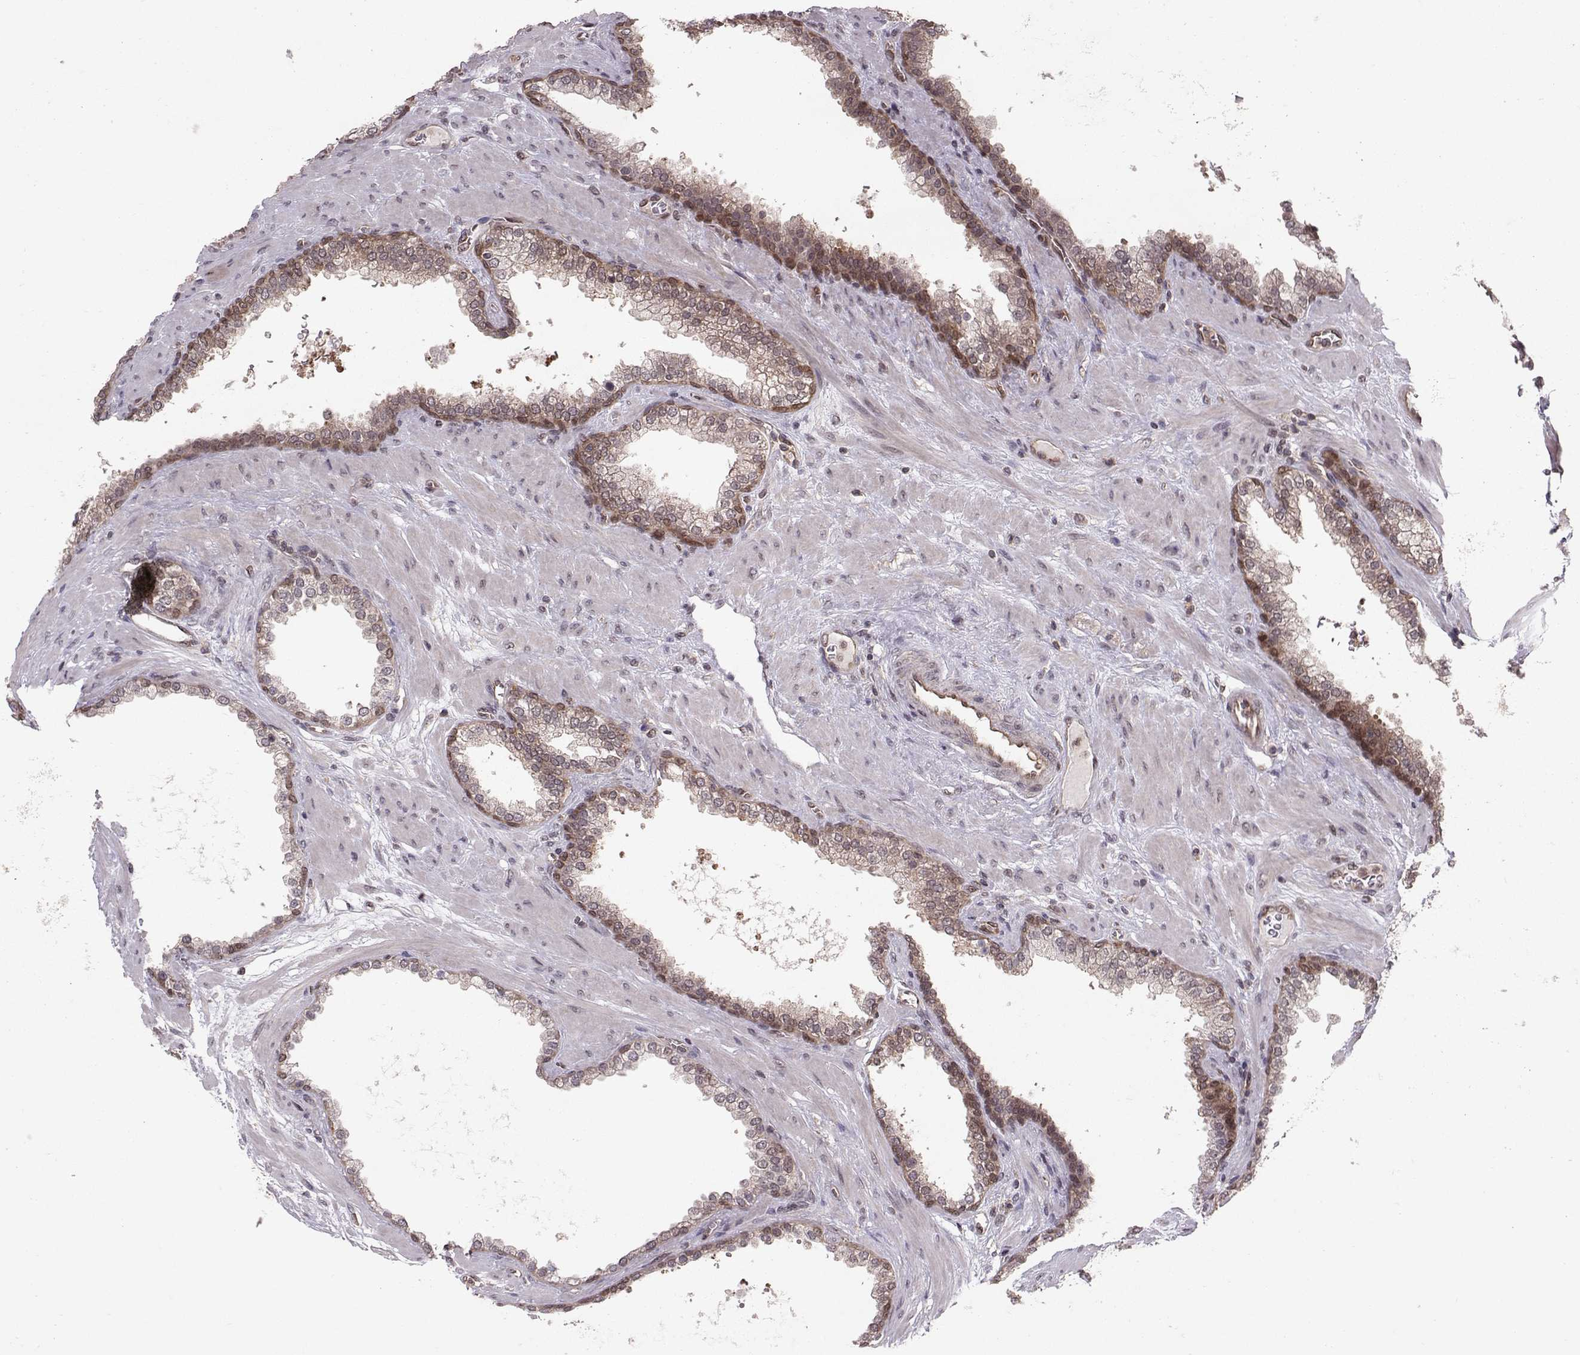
{"staining": {"intensity": "weak", "quantity": "<25%", "location": "cytoplasmic/membranous"}, "tissue": "prostate cancer", "cell_type": "Tumor cells", "image_type": "cancer", "snomed": [{"axis": "morphology", "description": "Adenocarcinoma, NOS"}, {"axis": "topography", "description": "Prostate"}], "caption": "There is no significant expression in tumor cells of prostate cancer (adenocarcinoma).", "gene": "PPP2R2A", "patient": {"sex": "male", "age": 67}}